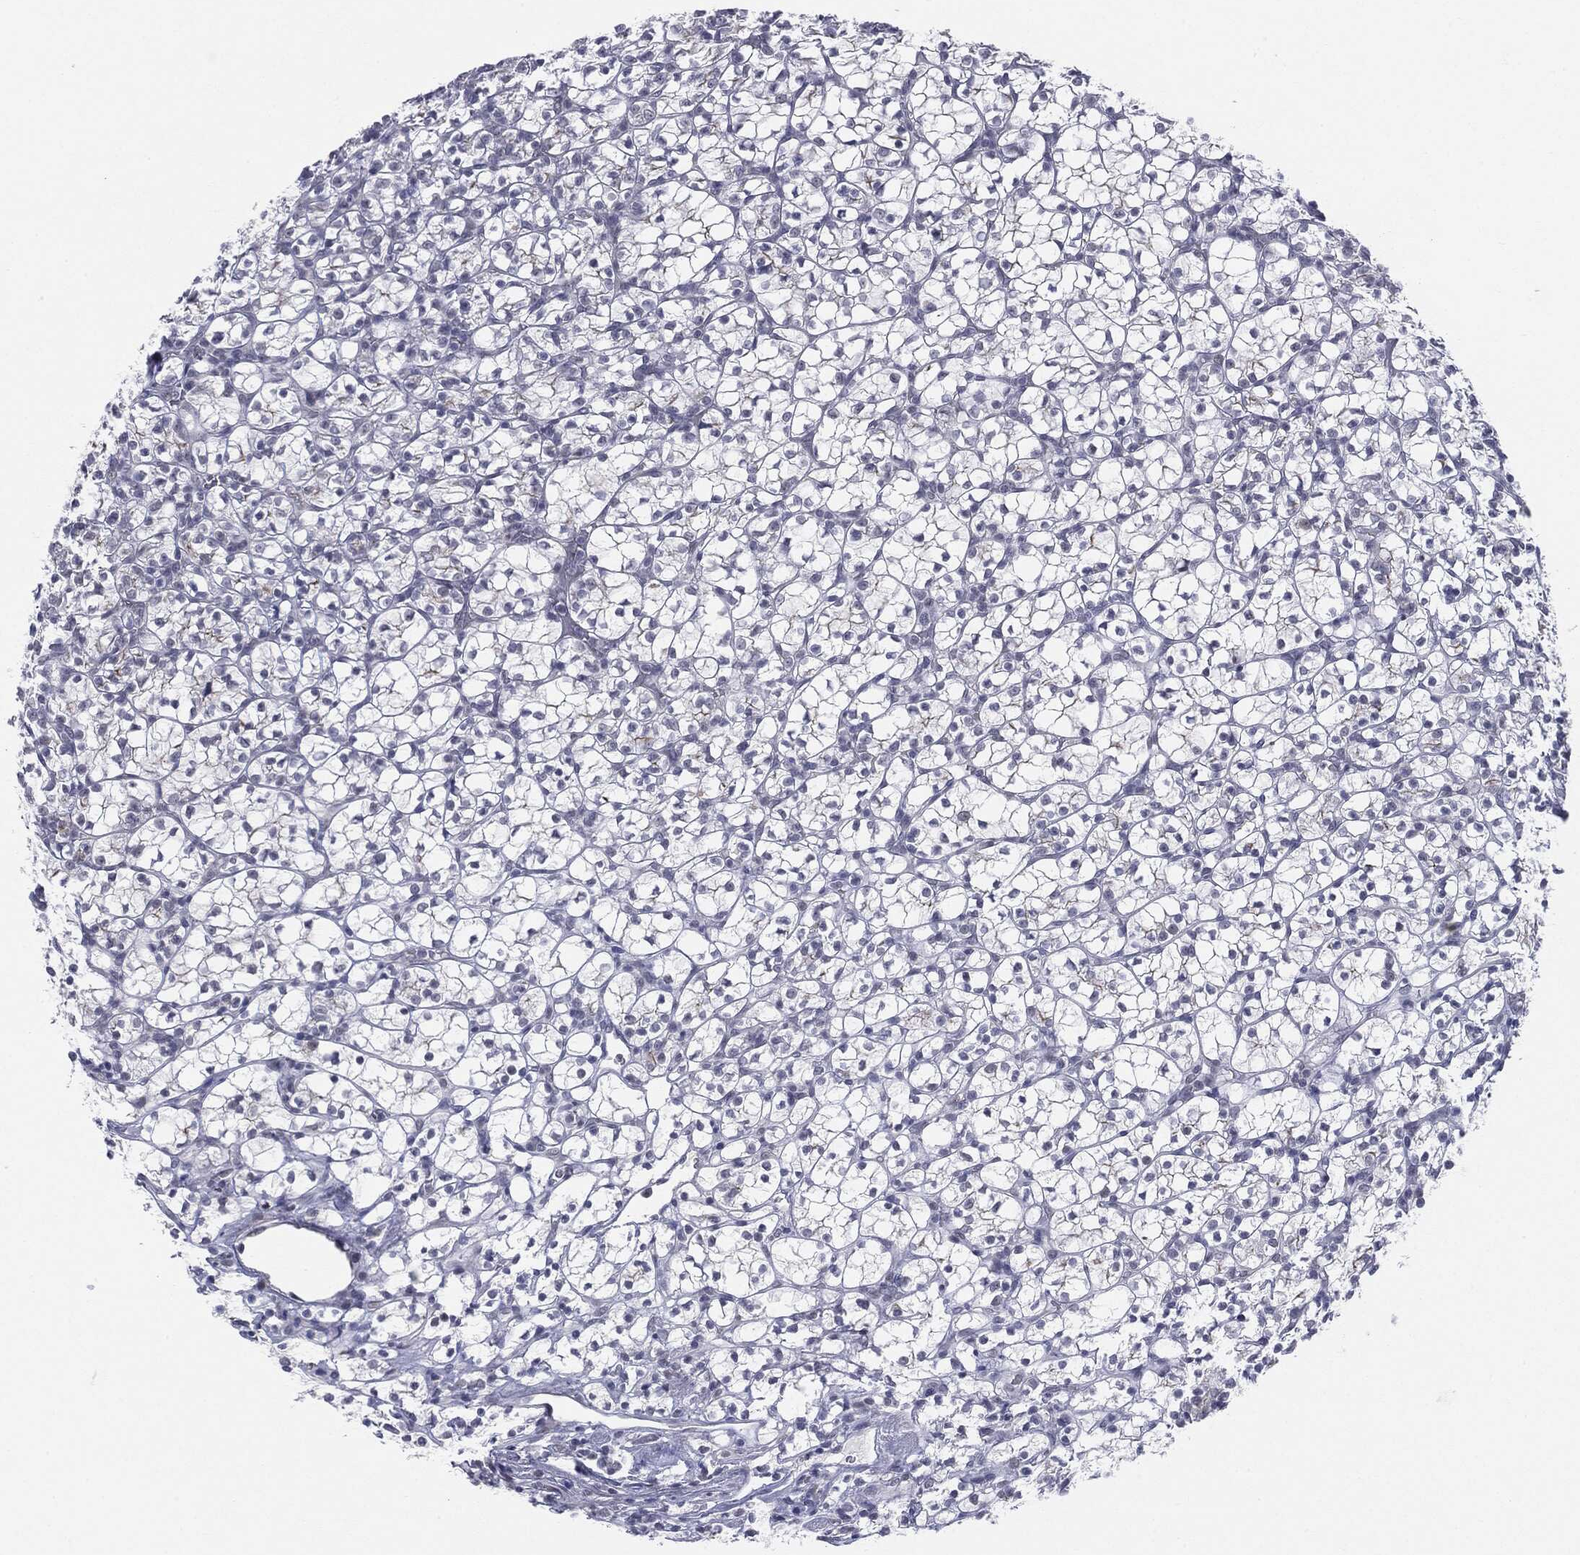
{"staining": {"intensity": "negative", "quantity": "none", "location": "none"}, "tissue": "renal cancer", "cell_type": "Tumor cells", "image_type": "cancer", "snomed": [{"axis": "morphology", "description": "Adenocarcinoma, NOS"}, {"axis": "topography", "description": "Kidney"}], "caption": "Human renal adenocarcinoma stained for a protein using immunohistochemistry demonstrates no positivity in tumor cells.", "gene": "SLC5A5", "patient": {"sex": "female", "age": 89}}